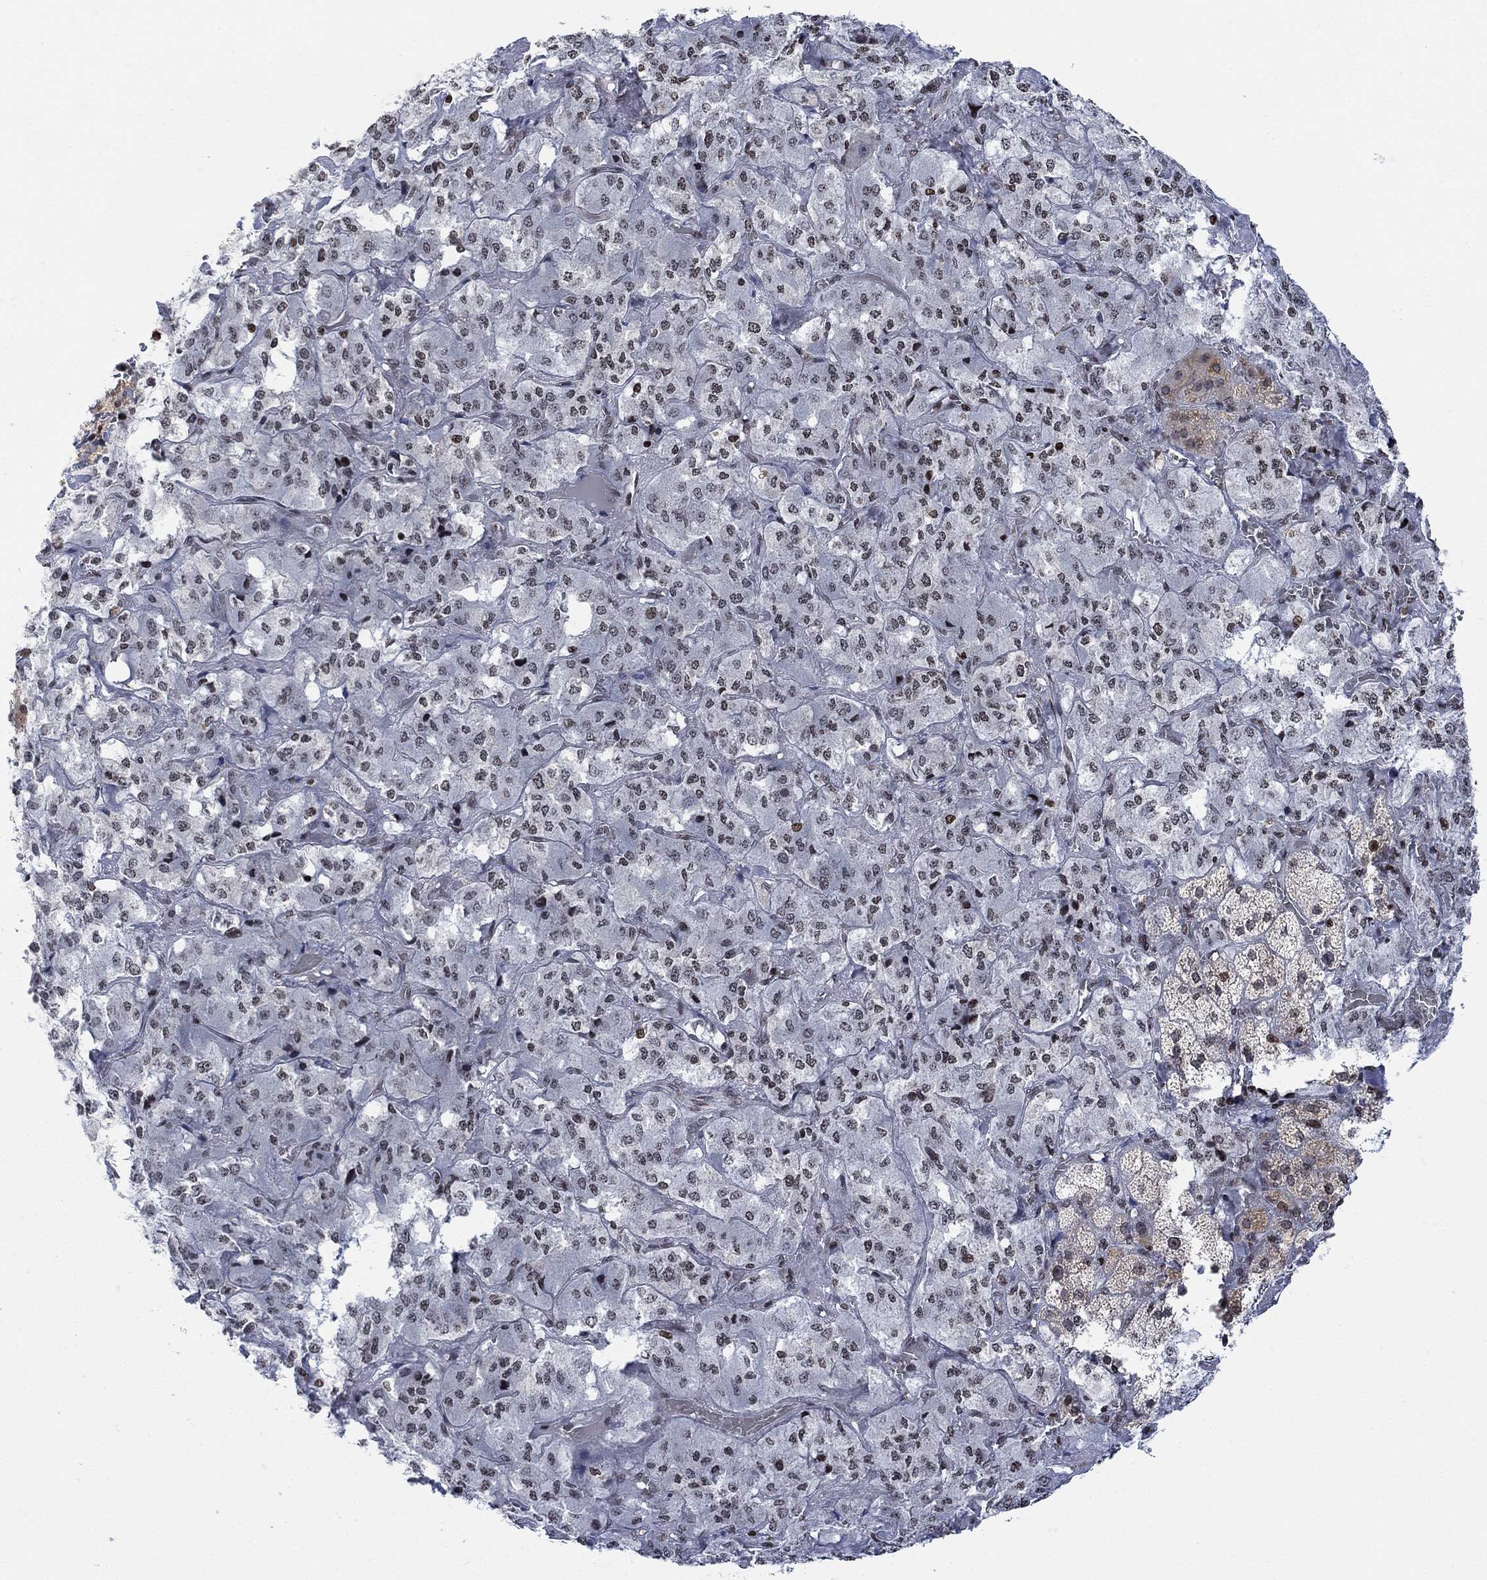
{"staining": {"intensity": "strong", "quantity": "<25%", "location": "nuclear"}, "tissue": "adrenal gland", "cell_type": "Glandular cells", "image_type": "normal", "snomed": [{"axis": "morphology", "description": "Normal tissue, NOS"}, {"axis": "topography", "description": "Adrenal gland"}], "caption": "Protein staining by immunohistochemistry displays strong nuclear expression in approximately <25% of glandular cells in benign adrenal gland. (DAB (3,3'-diaminobenzidine) = brown stain, brightfield microscopy at high magnification).", "gene": "ABHD14A", "patient": {"sex": "male", "age": 57}}